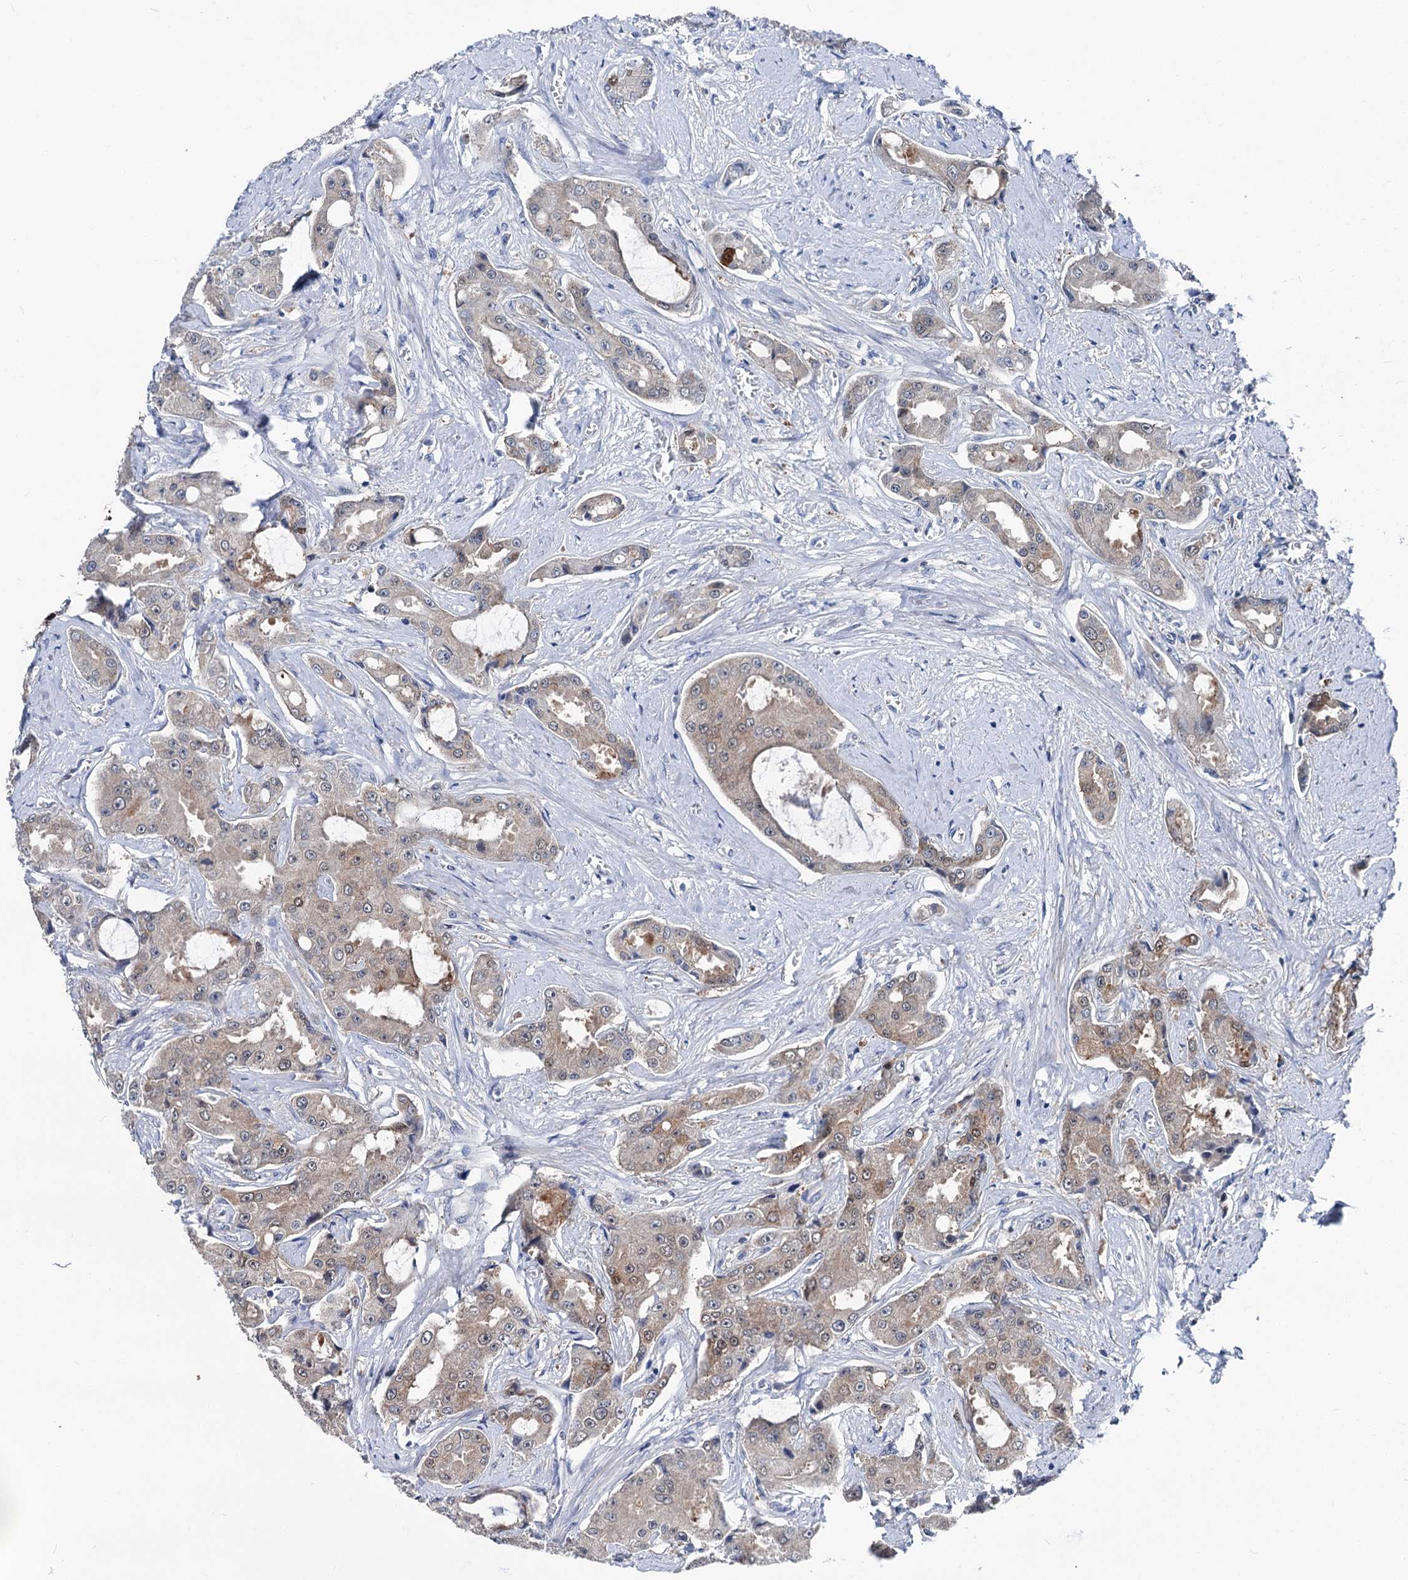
{"staining": {"intensity": "moderate", "quantity": "25%-75%", "location": "cytoplasmic/membranous,nuclear"}, "tissue": "prostate cancer", "cell_type": "Tumor cells", "image_type": "cancer", "snomed": [{"axis": "morphology", "description": "Adenocarcinoma, High grade"}, {"axis": "topography", "description": "Prostate"}], "caption": "Human high-grade adenocarcinoma (prostate) stained with a brown dye shows moderate cytoplasmic/membranous and nuclear positive expression in about 25%-75% of tumor cells.", "gene": "GLO1", "patient": {"sex": "male", "age": 73}}